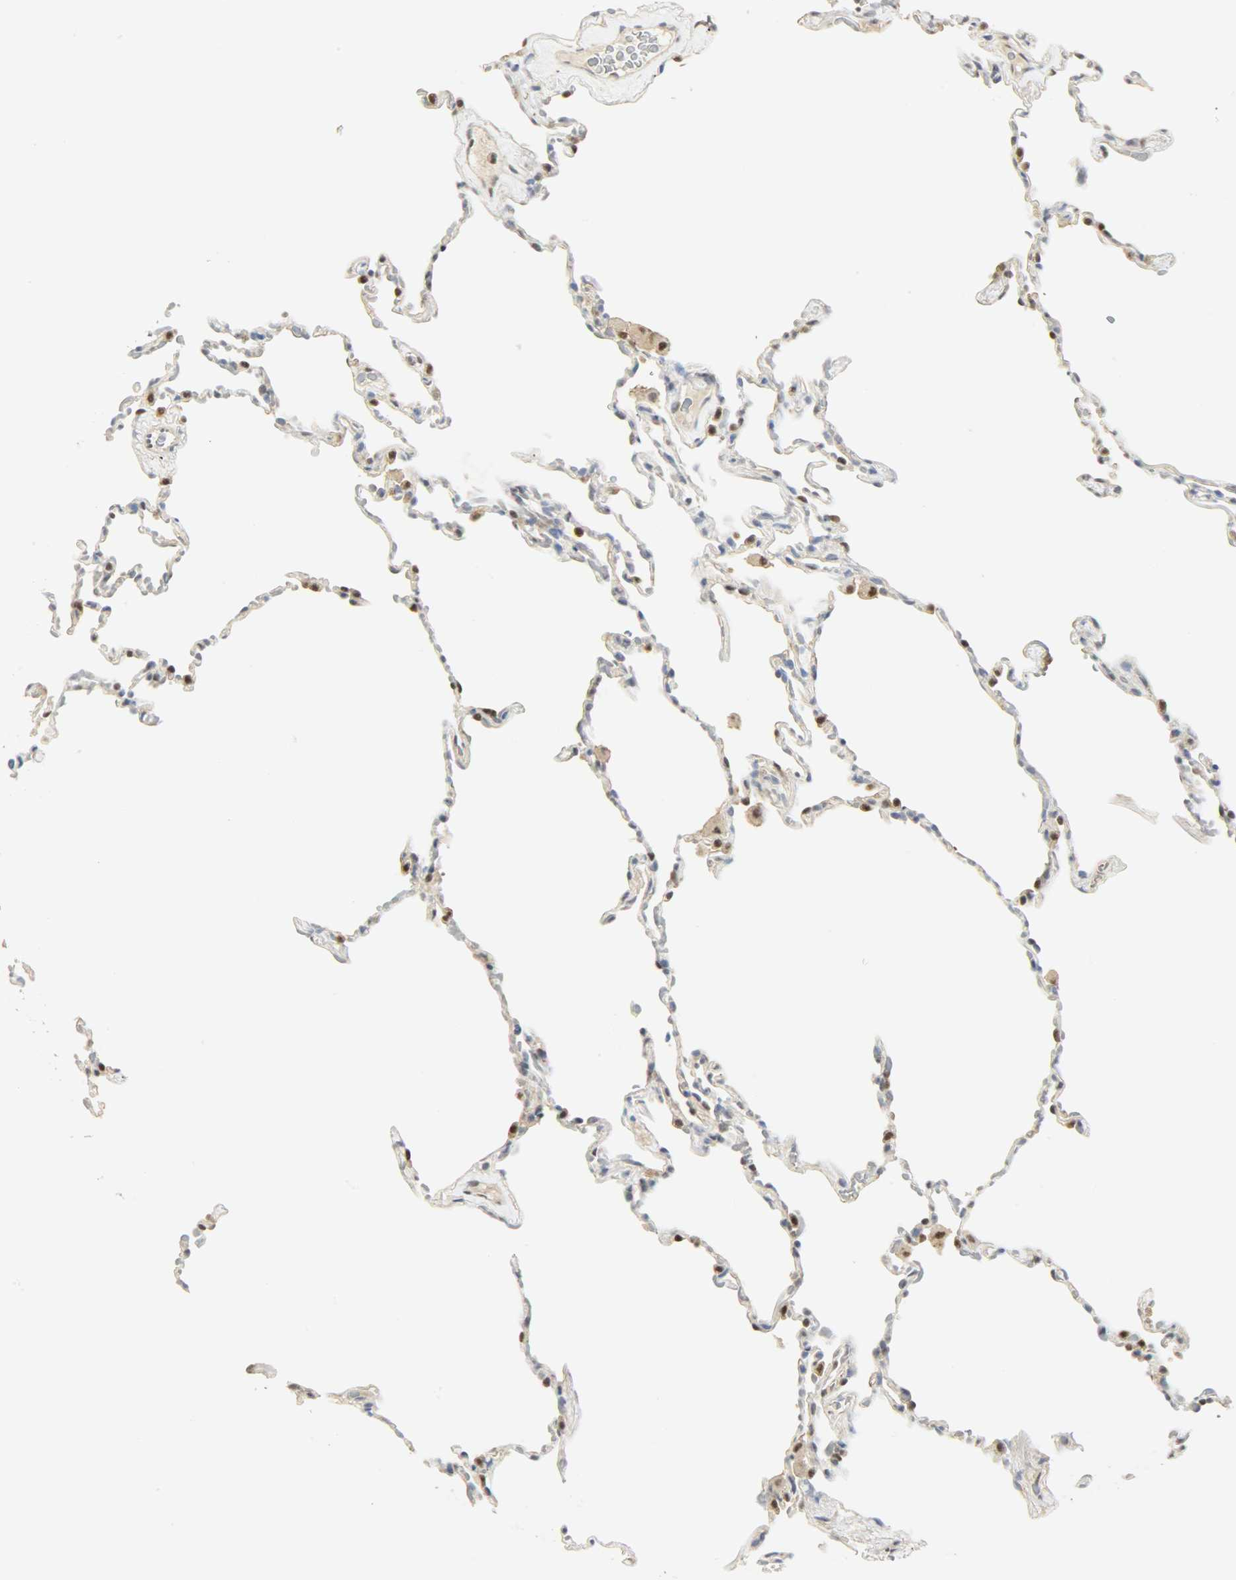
{"staining": {"intensity": "moderate", "quantity": "<25%", "location": "nuclear"}, "tissue": "lung", "cell_type": "Alveolar cells", "image_type": "normal", "snomed": [{"axis": "morphology", "description": "Normal tissue, NOS"}, {"axis": "morphology", "description": "Soft tissue tumor metastatic"}, {"axis": "topography", "description": "Lung"}], "caption": "Human lung stained with a brown dye reveals moderate nuclear positive positivity in approximately <25% of alveolar cells.", "gene": "NPEPL1", "patient": {"sex": "male", "age": 59}}